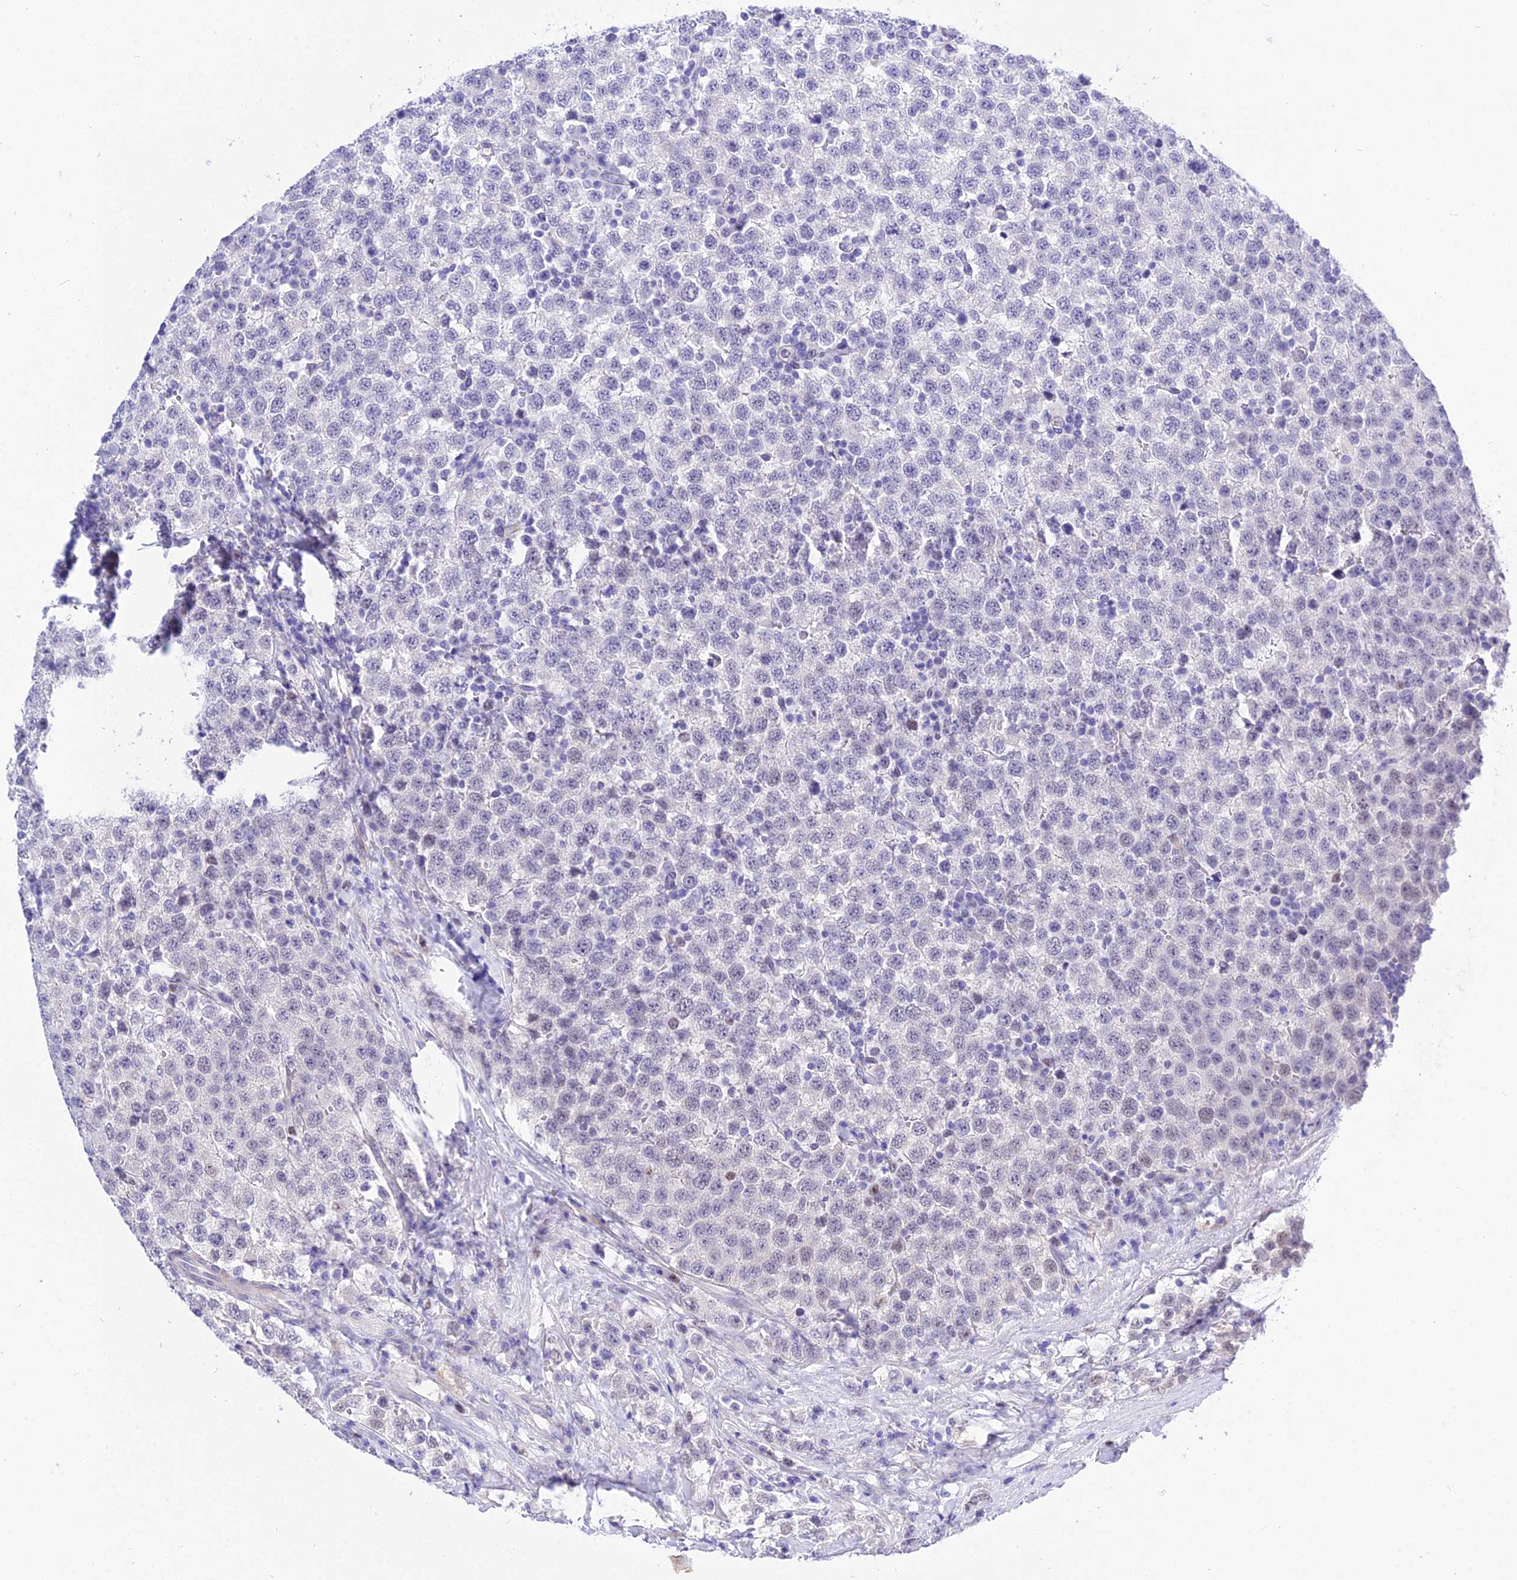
{"staining": {"intensity": "negative", "quantity": "none", "location": "none"}, "tissue": "testis cancer", "cell_type": "Tumor cells", "image_type": "cancer", "snomed": [{"axis": "morphology", "description": "Seminoma, NOS"}, {"axis": "topography", "description": "Testis"}], "caption": "IHC of human testis cancer (seminoma) reveals no staining in tumor cells.", "gene": "DEFB107A", "patient": {"sex": "male", "age": 34}}